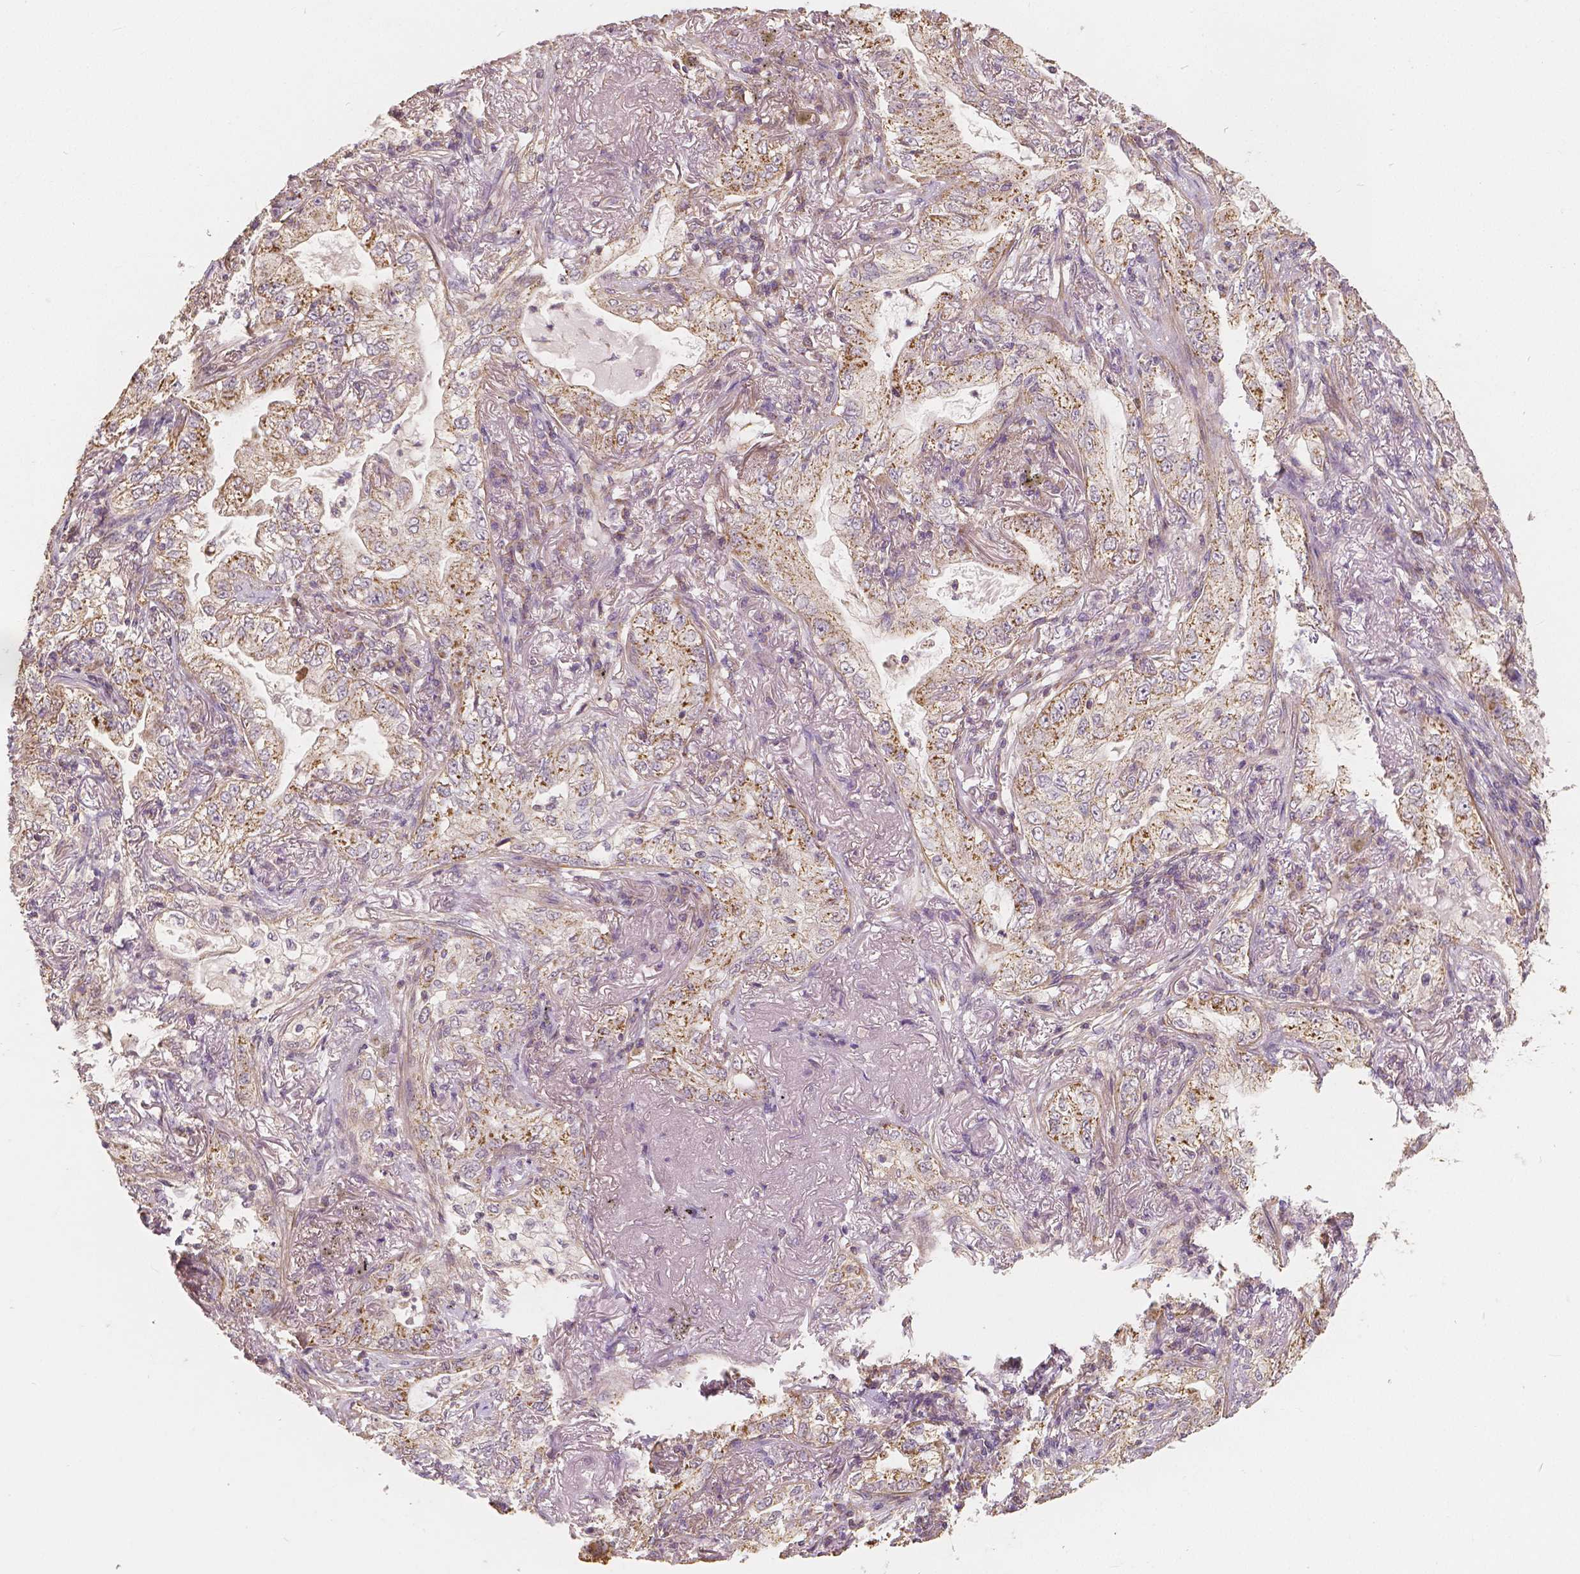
{"staining": {"intensity": "moderate", "quantity": ">75%", "location": "cytoplasmic/membranous"}, "tissue": "lung cancer", "cell_type": "Tumor cells", "image_type": "cancer", "snomed": [{"axis": "morphology", "description": "Adenocarcinoma, NOS"}, {"axis": "topography", "description": "Lung"}], "caption": "Protein expression analysis of human lung cancer reveals moderate cytoplasmic/membranous positivity in about >75% of tumor cells. Nuclei are stained in blue.", "gene": "PEX26", "patient": {"sex": "female", "age": 73}}